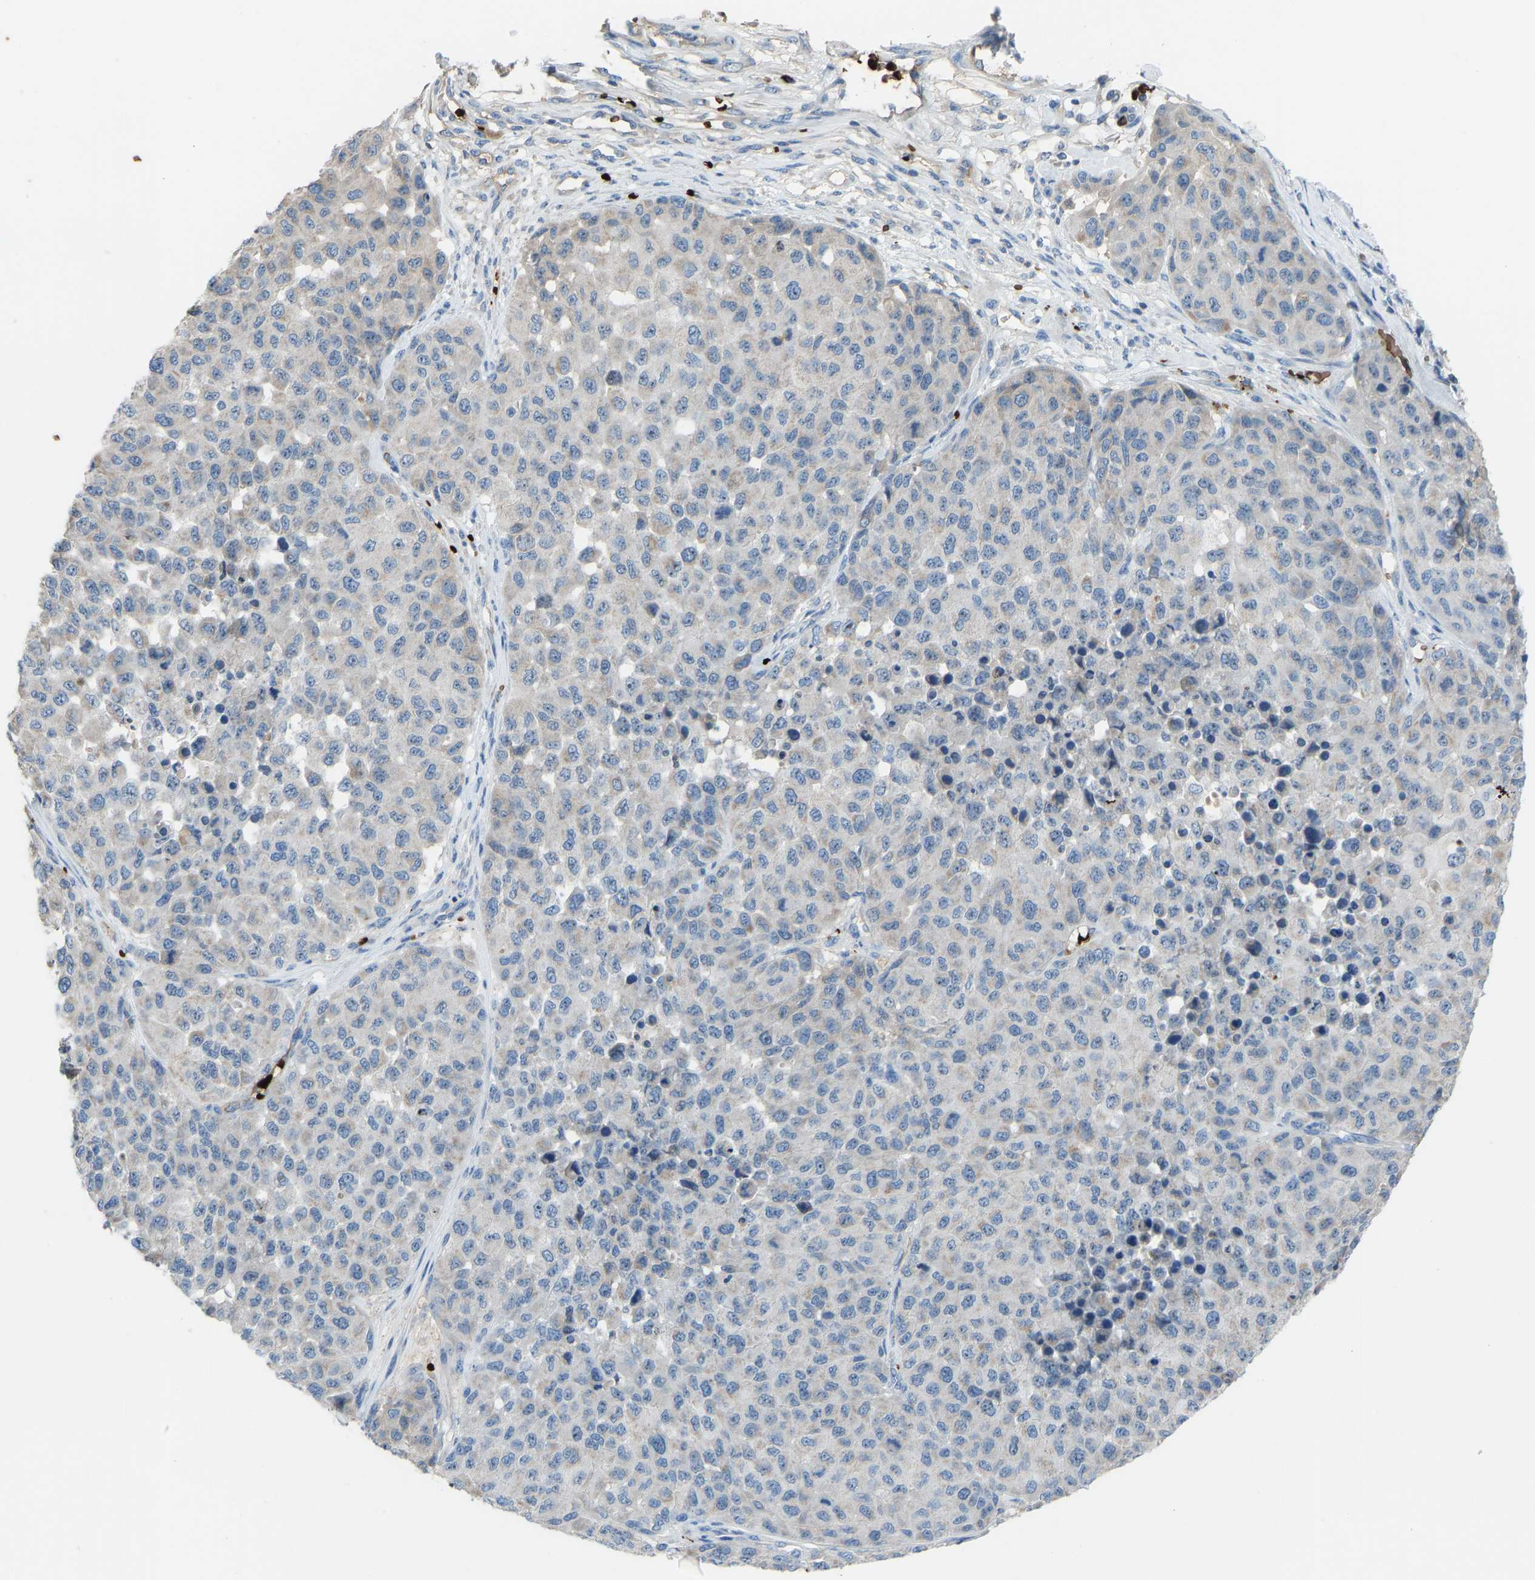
{"staining": {"intensity": "negative", "quantity": "none", "location": "none"}, "tissue": "melanoma", "cell_type": "Tumor cells", "image_type": "cancer", "snomed": [{"axis": "morphology", "description": "Malignant melanoma, NOS"}, {"axis": "topography", "description": "Skin"}], "caption": "An immunohistochemistry micrograph of malignant melanoma is shown. There is no staining in tumor cells of malignant melanoma.", "gene": "PIGS", "patient": {"sex": "male", "age": 62}}